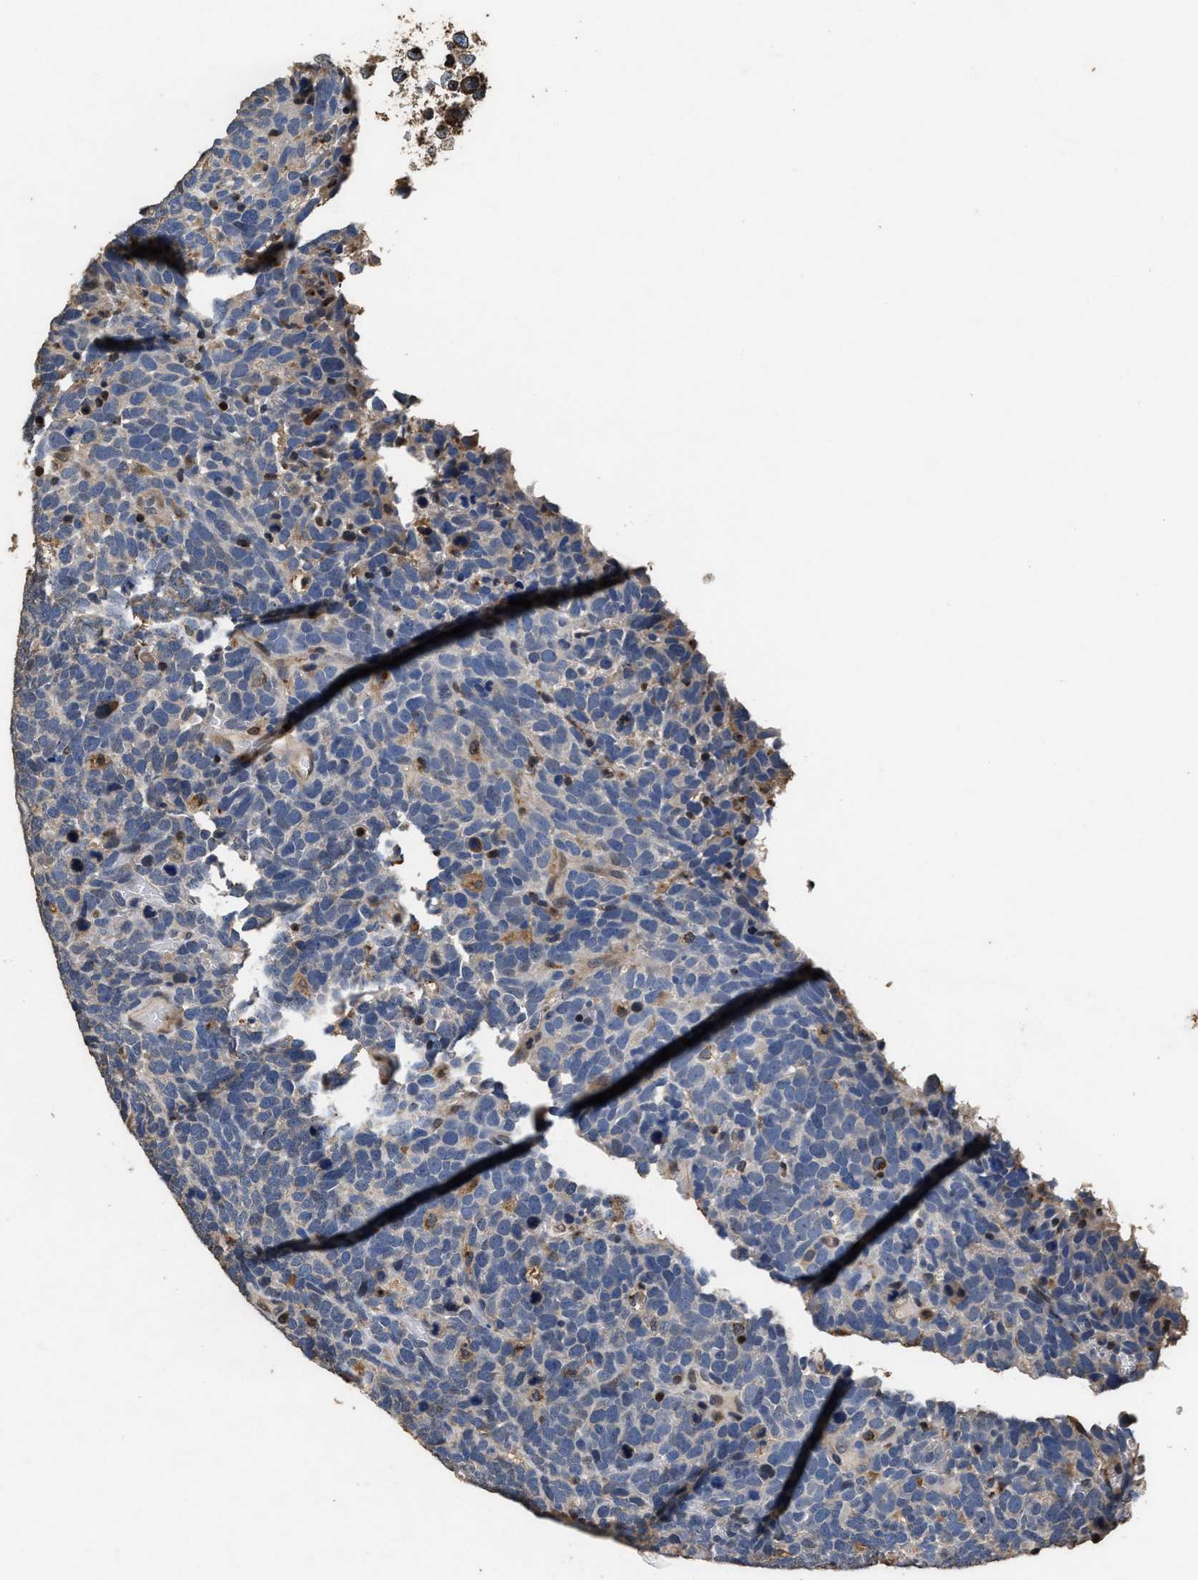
{"staining": {"intensity": "negative", "quantity": "none", "location": "none"}, "tissue": "urothelial cancer", "cell_type": "Tumor cells", "image_type": "cancer", "snomed": [{"axis": "morphology", "description": "Urothelial carcinoma, High grade"}, {"axis": "topography", "description": "Urinary bladder"}], "caption": "Immunohistochemical staining of human urothelial cancer demonstrates no significant expression in tumor cells. (DAB immunohistochemistry with hematoxylin counter stain).", "gene": "TPST2", "patient": {"sex": "female", "age": 82}}